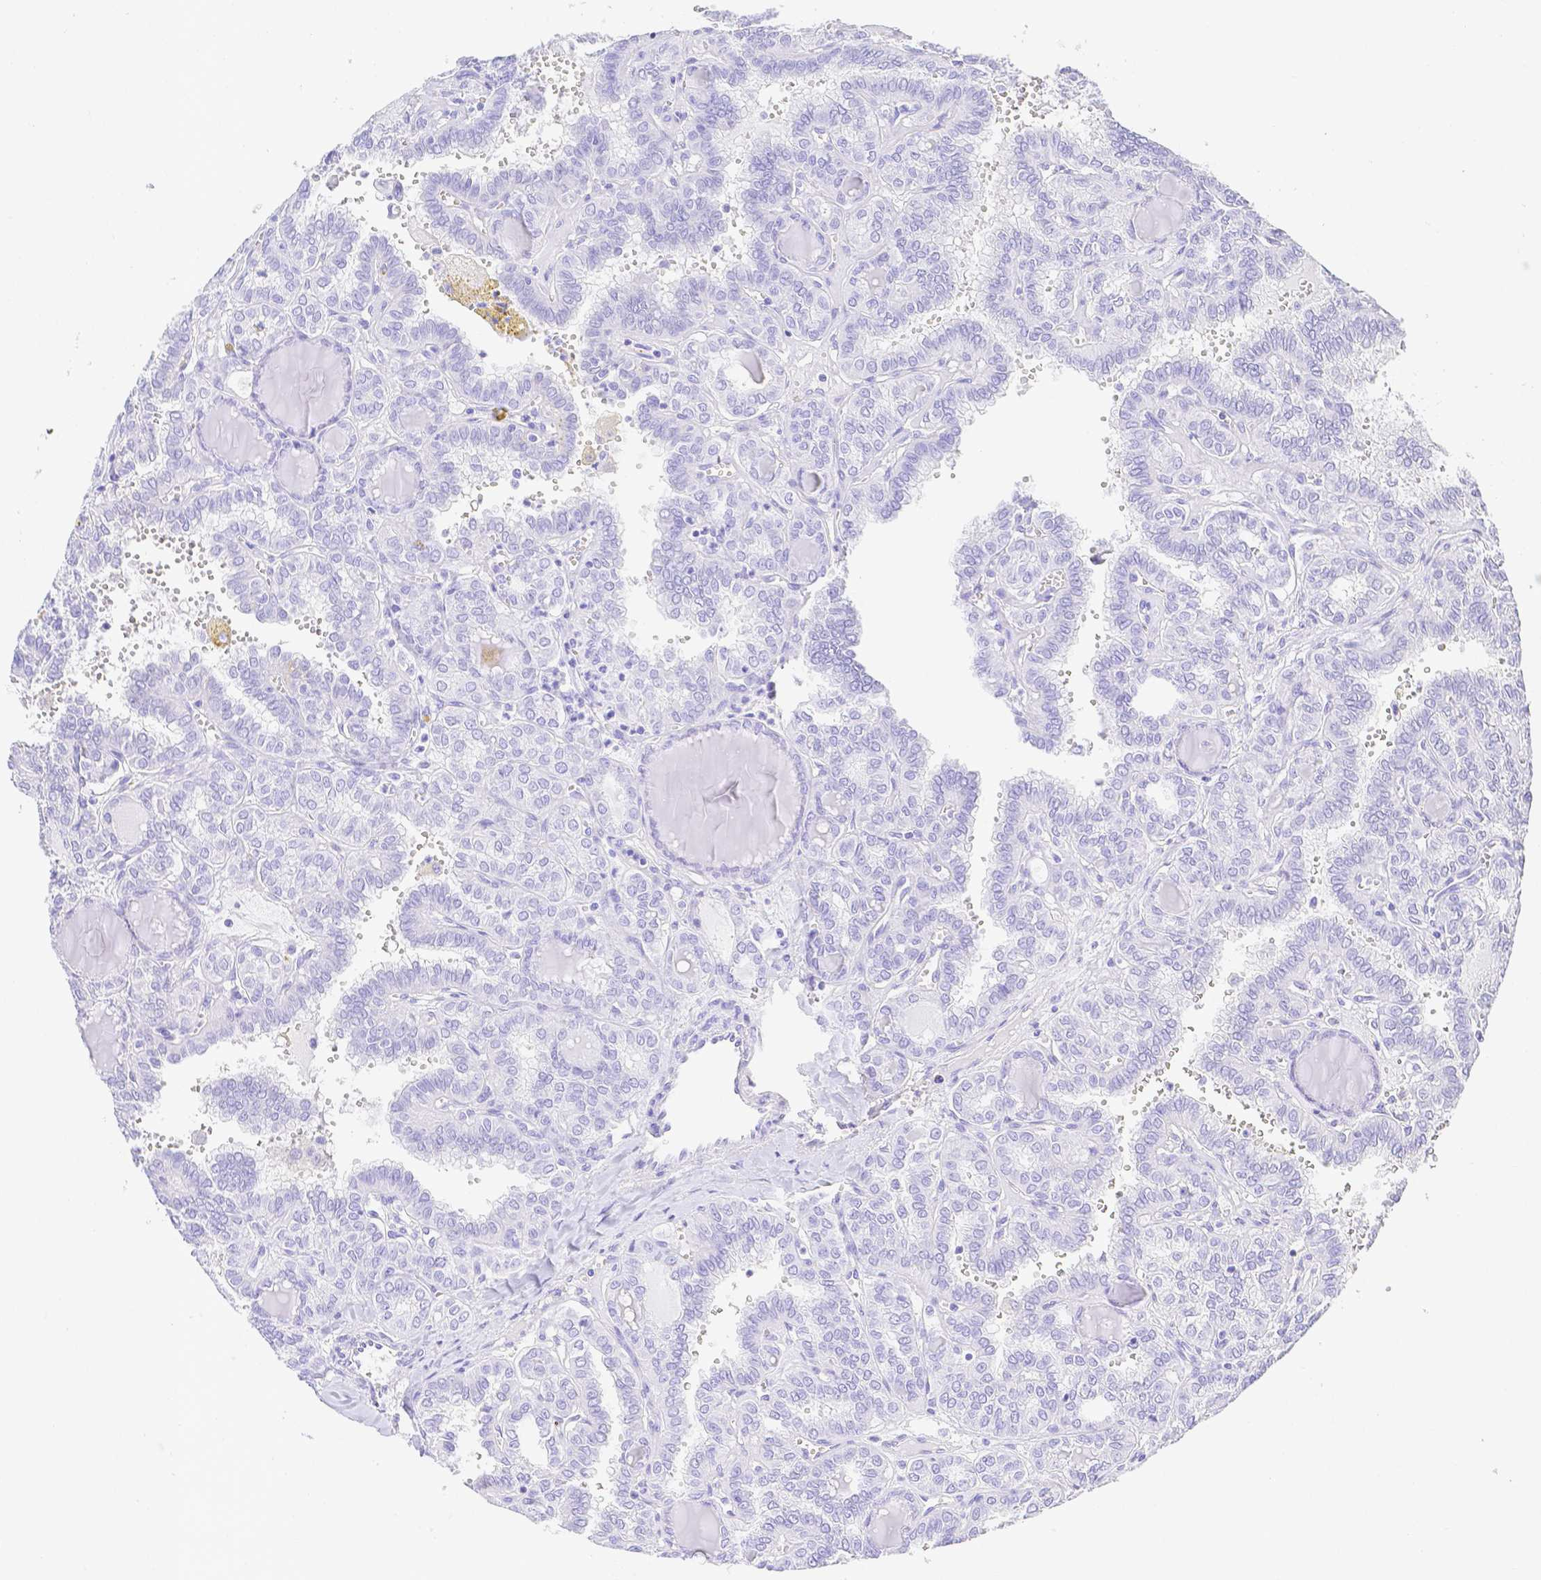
{"staining": {"intensity": "negative", "quantity": "none", "location": "none"}, "tissue": "thyroid cancer", "cell_type": "Tumor cells", "image_type": "cancer", "snomed": [{"axis": "morphology", "description": "Papillary adenocarcinoma, NOS"}, {"axis": "topography", "description": "Thyroid gland"}], "caption": "Tumor cells are negative for protein expression in human thyroid cancer (papillary adenocarcinoma).", "gene": "SMR3A", "patient": {"sex": "female", "age": 41}}